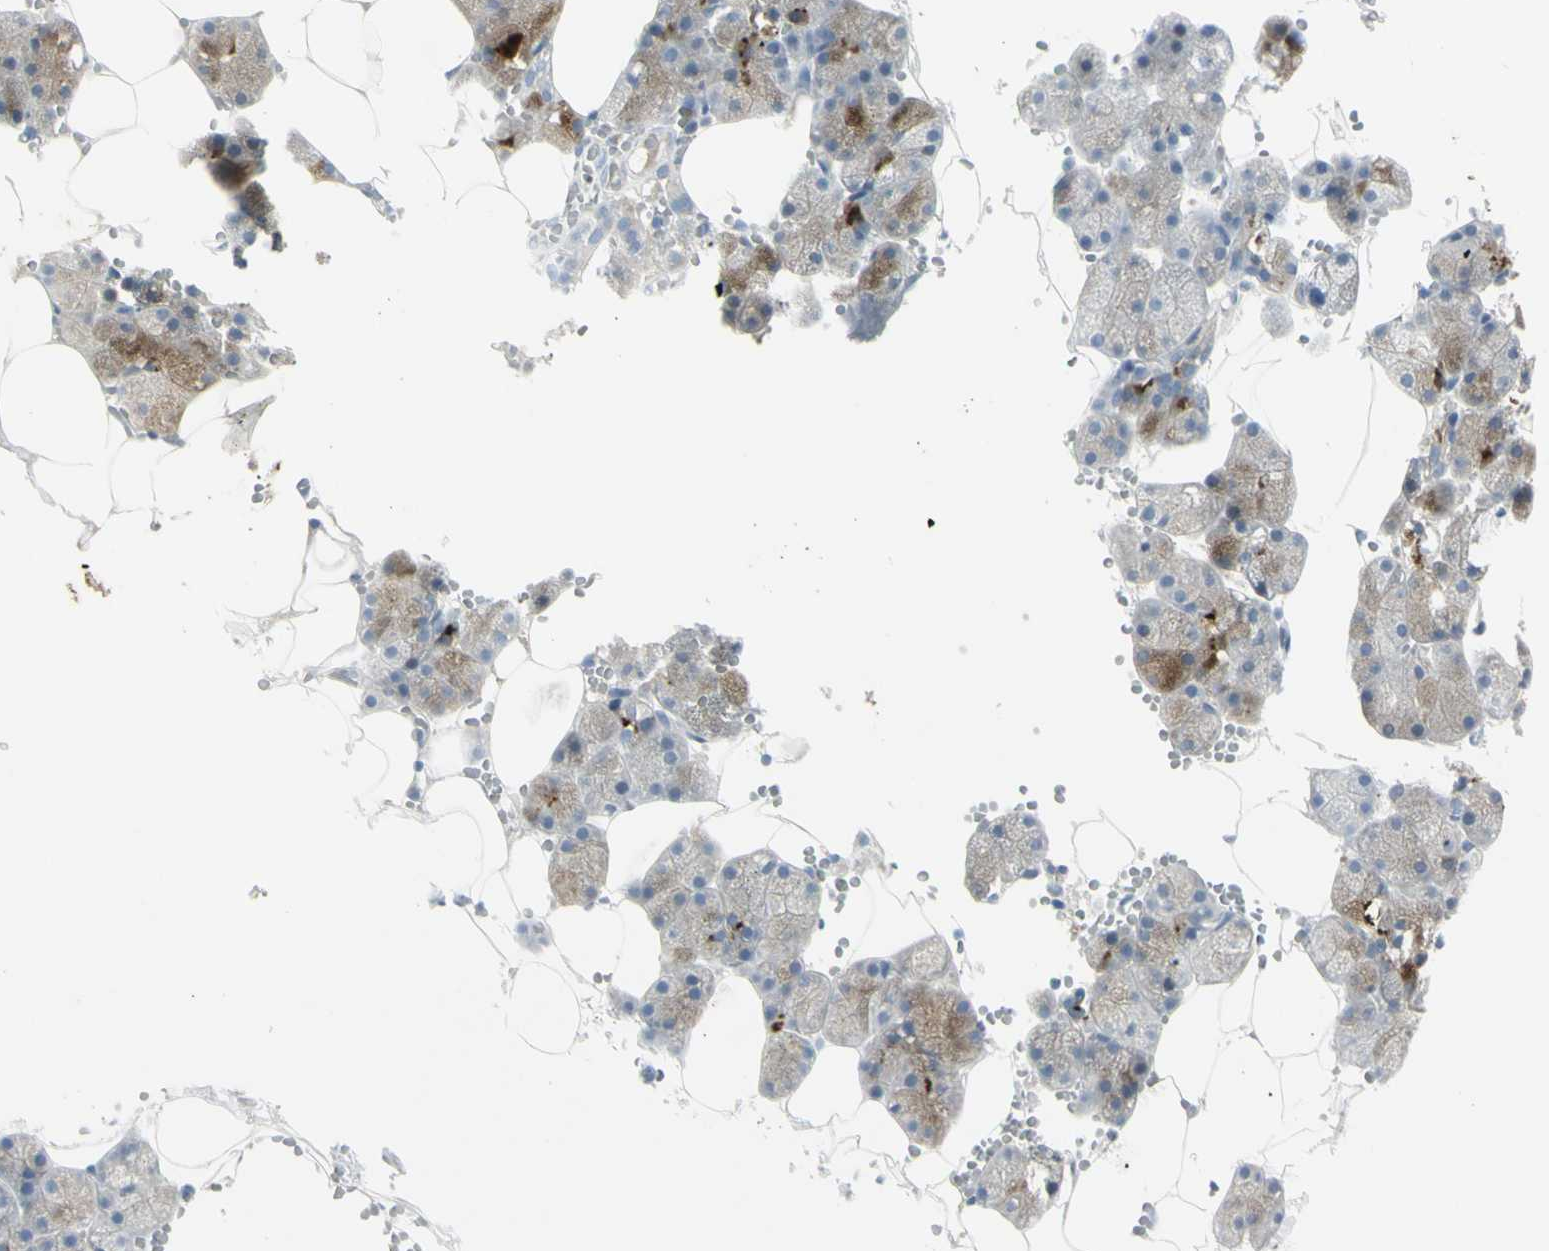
{"staining": {"intensity": "strong", "quantity": "25%-75%", "location": "cytoplasmic/membranous"}, "tissue": "salivary gland", "cell_type": "Glandular cells", "image_type": "normal", "snomed": [{"axis": "morphology", "description": "Normal tissue, NOS"}, {"axis": "topography", "description": "Salivary gland"}], "caption": "Unremarkable salivary gland was stained to show a protein in brown. There is high levels of strong cytoplasmic/membranous expression in about 25%-75% of glandular cells. (DAB (3,3'-diaminobenzidine) = brown stain, brightfield microscopy at high magnification).", "gene": "PIP", "patient": {"sex": "male", "age": 62}}